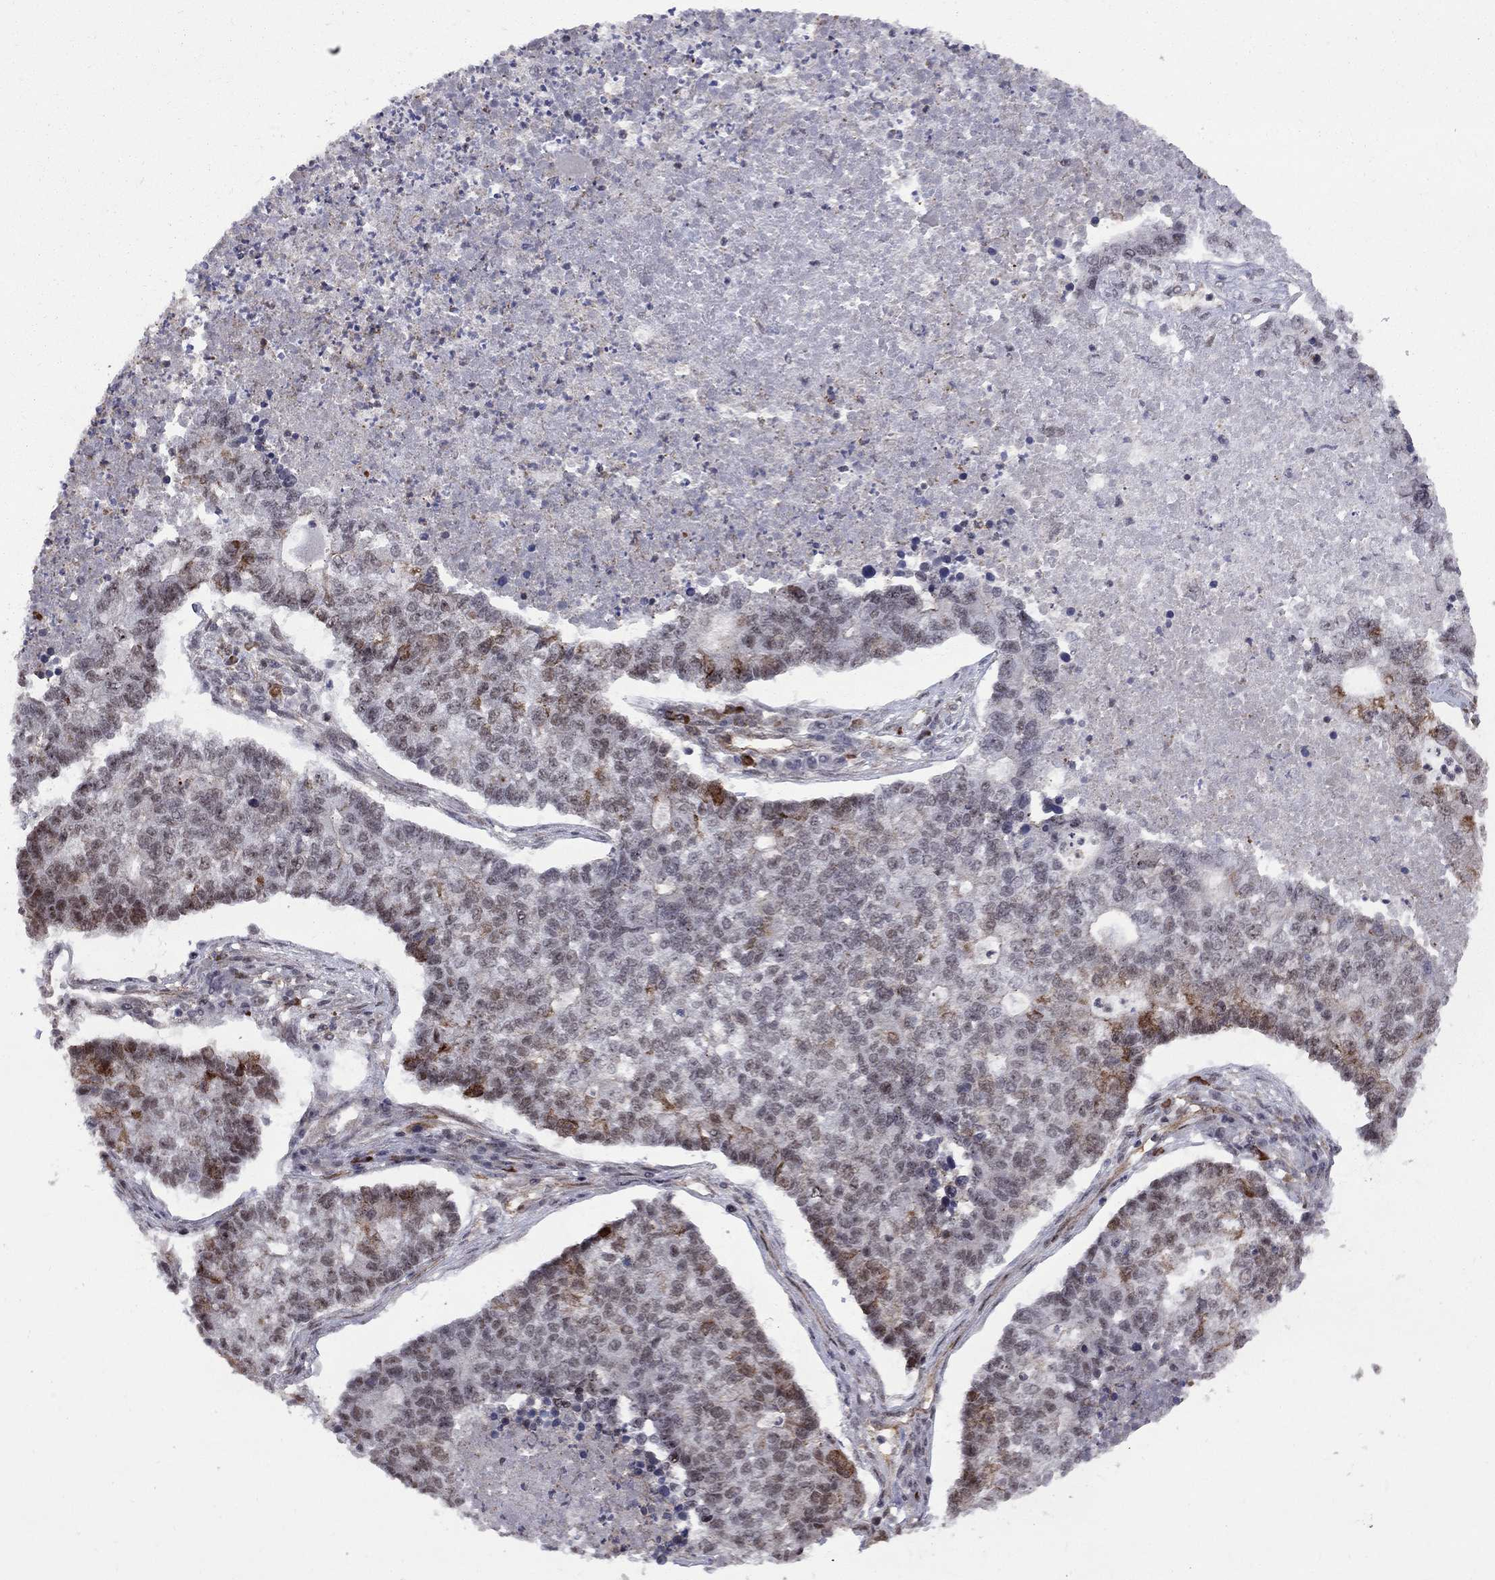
{"staining": {"intensity": "weak", "quantity": "<25%", "location": "nuclear"}, "tissue": "lung cancer", "cell_type": "Tumor cells", "image_type": "cancer", "snomed": [{"axis": "morphology", "description": "Adenocarcinoma, NOS"}, {"axis": "topography", "description": "Lung"}], "caption": "Immunohistochemistry (IHC) image of neoplastic tissue: human lung adenocarcinoma stained with DAB displays no significant protein staining in tumor cells.", "gene": "BRF1", "patient": {"sex": "male", "age": 57}}